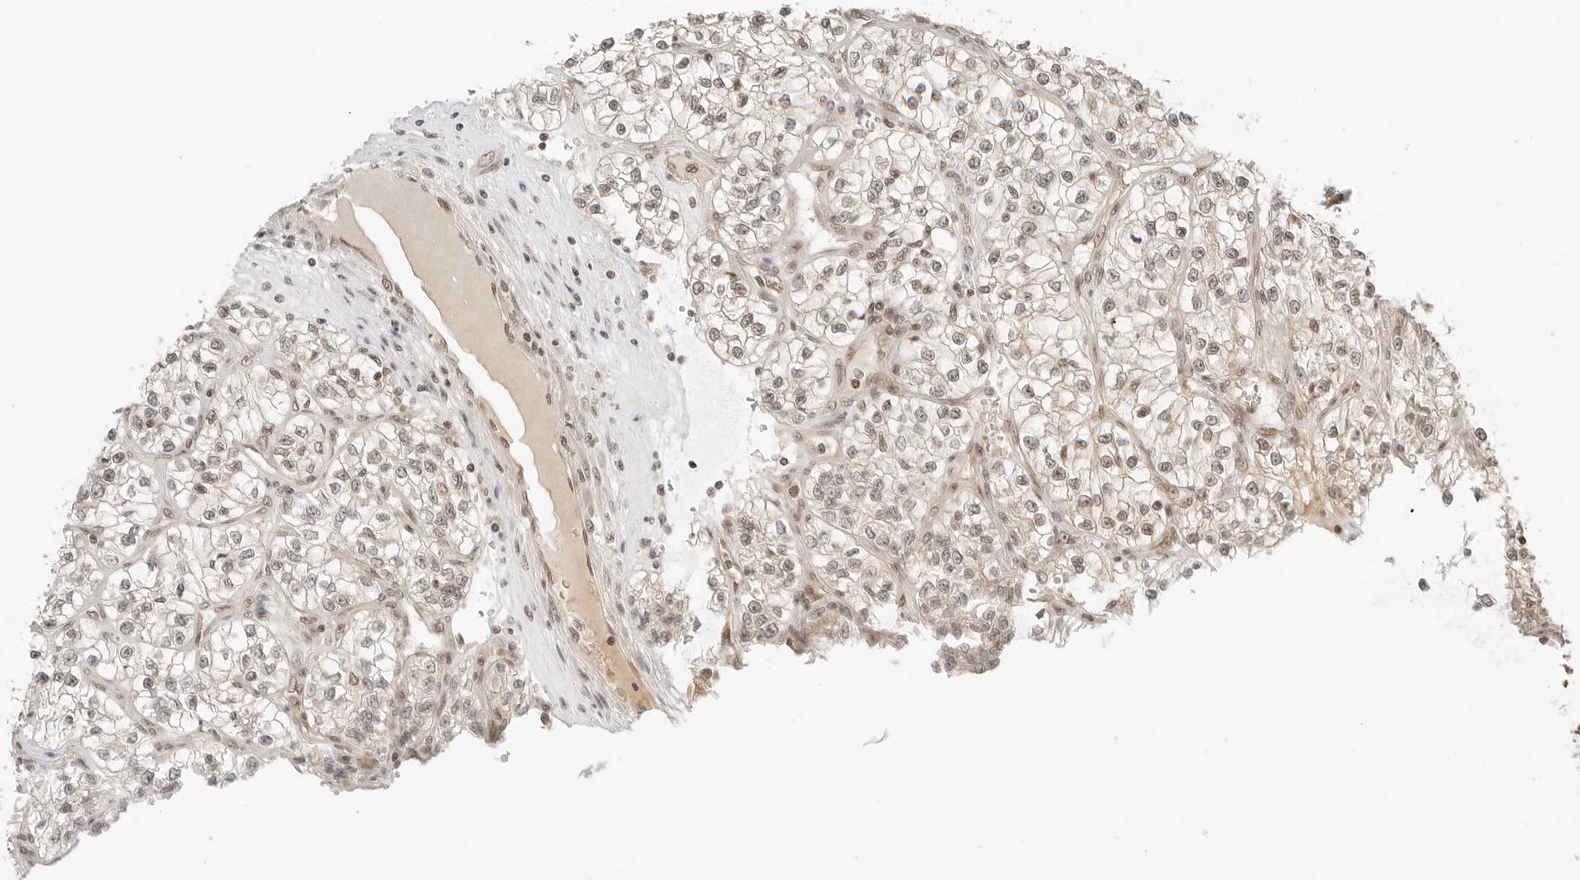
{"staining": {"intensity": "weak", "quantity": "25%-75%", "location": "nuclear"}, "tissue": "renal cancer", "cell_type": "Tumor cells", "image_type": "cancer", "snomed": [{"axis": "morphology", "description": "Adenocarcinoma, NOS"}, {"axis": "topography", "description": "Kidney"}], "caption": "Human renal adenocarcinoma stained with a protein marker exhibits weak staining in tumor cells.", "gene": "CRTC2", "patient": {"sex": "female", "age": 57}}